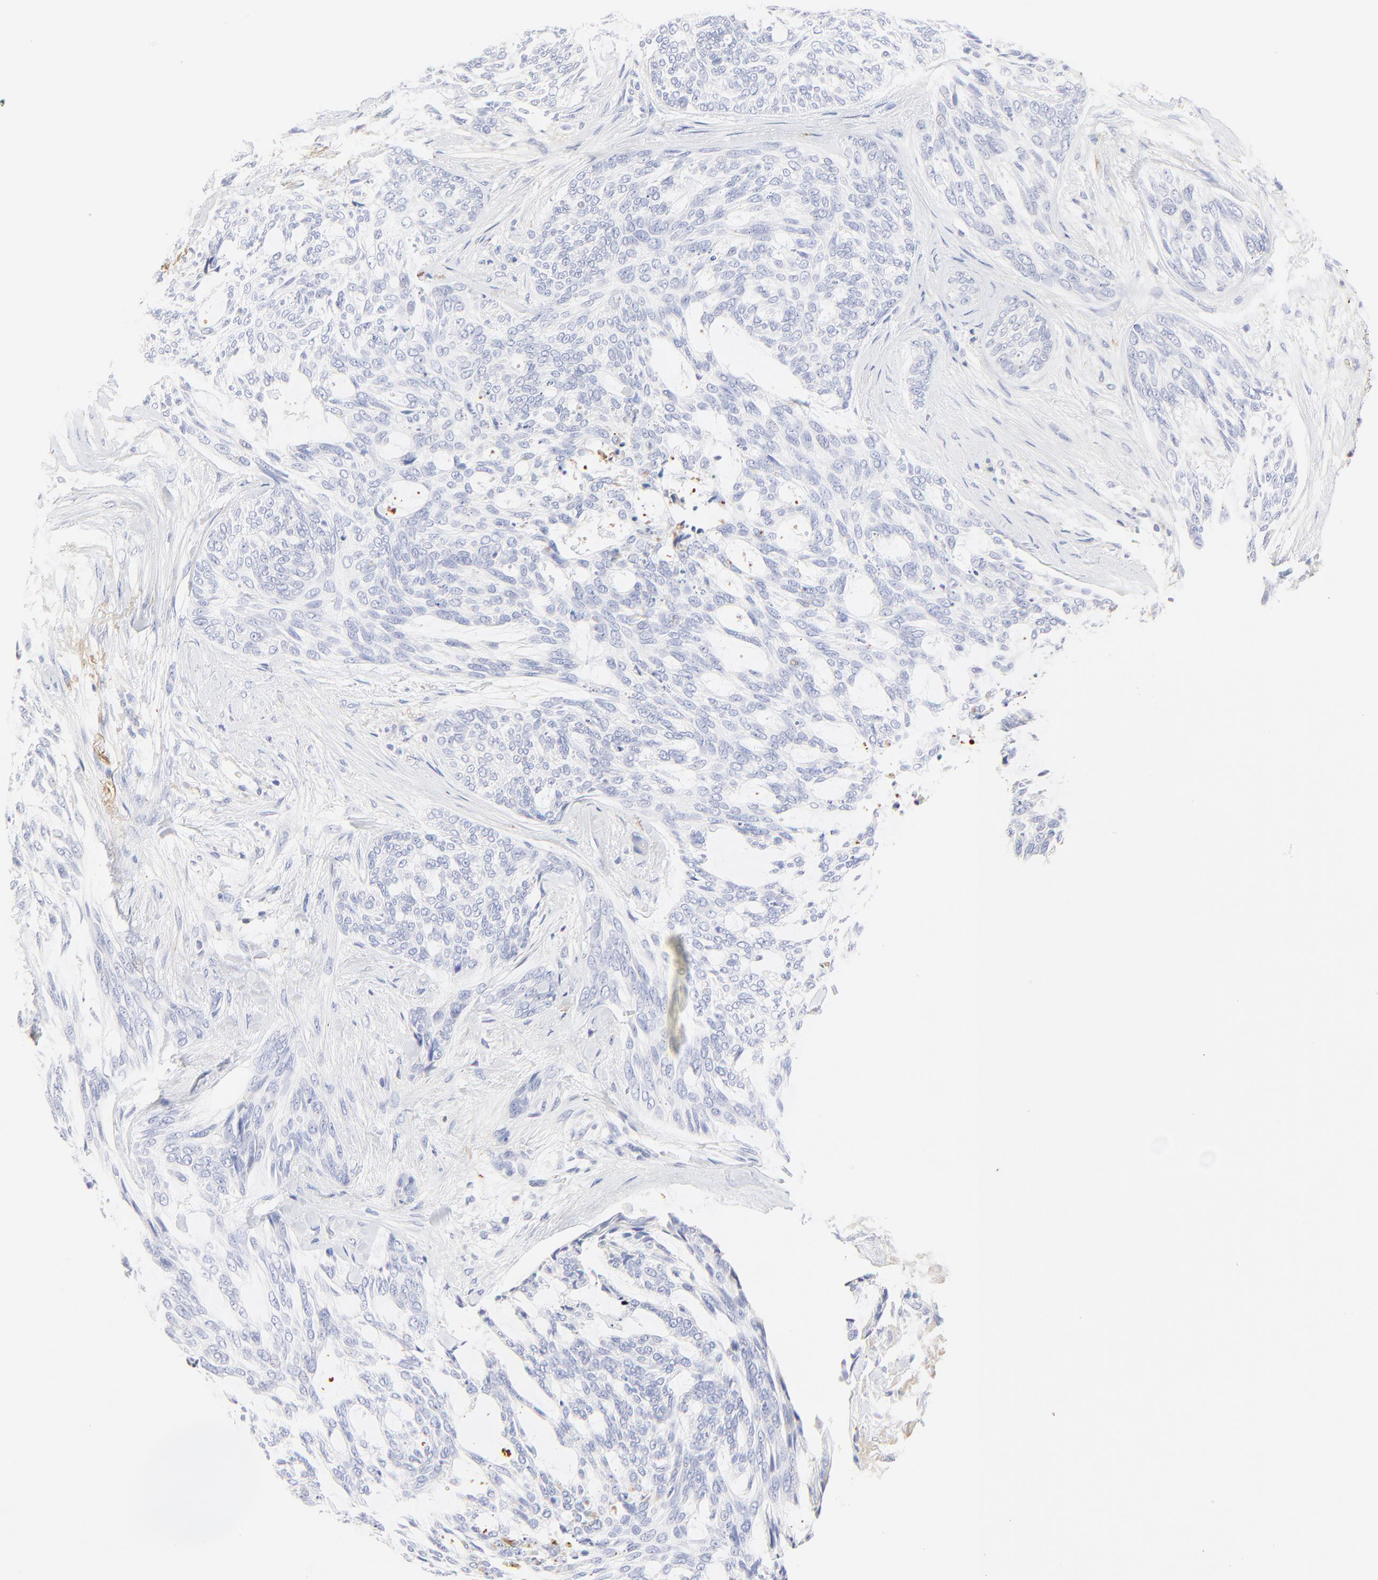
{"staining": {"intensity": "negative", "quantity": "none", "location": "none"}, "tissue": "skin cancer", "cell_type": "Tumor cells", "image_type": "cancer", "snomed": [{"axis": "morphology", "description": "Normal tissue, NOS"}, {"axis": "morphology", "description": "Basal cell carcinoma"}, {"axis": "topography", "description": "Skin"}], "caption": "Immunohistochemical staining of human skin cancer (basal cell carcinoma) demonstrates no significant positivity in tumor cells.", "gene": "MDGA2", "patient": {"sex": "female", "age": 71}}